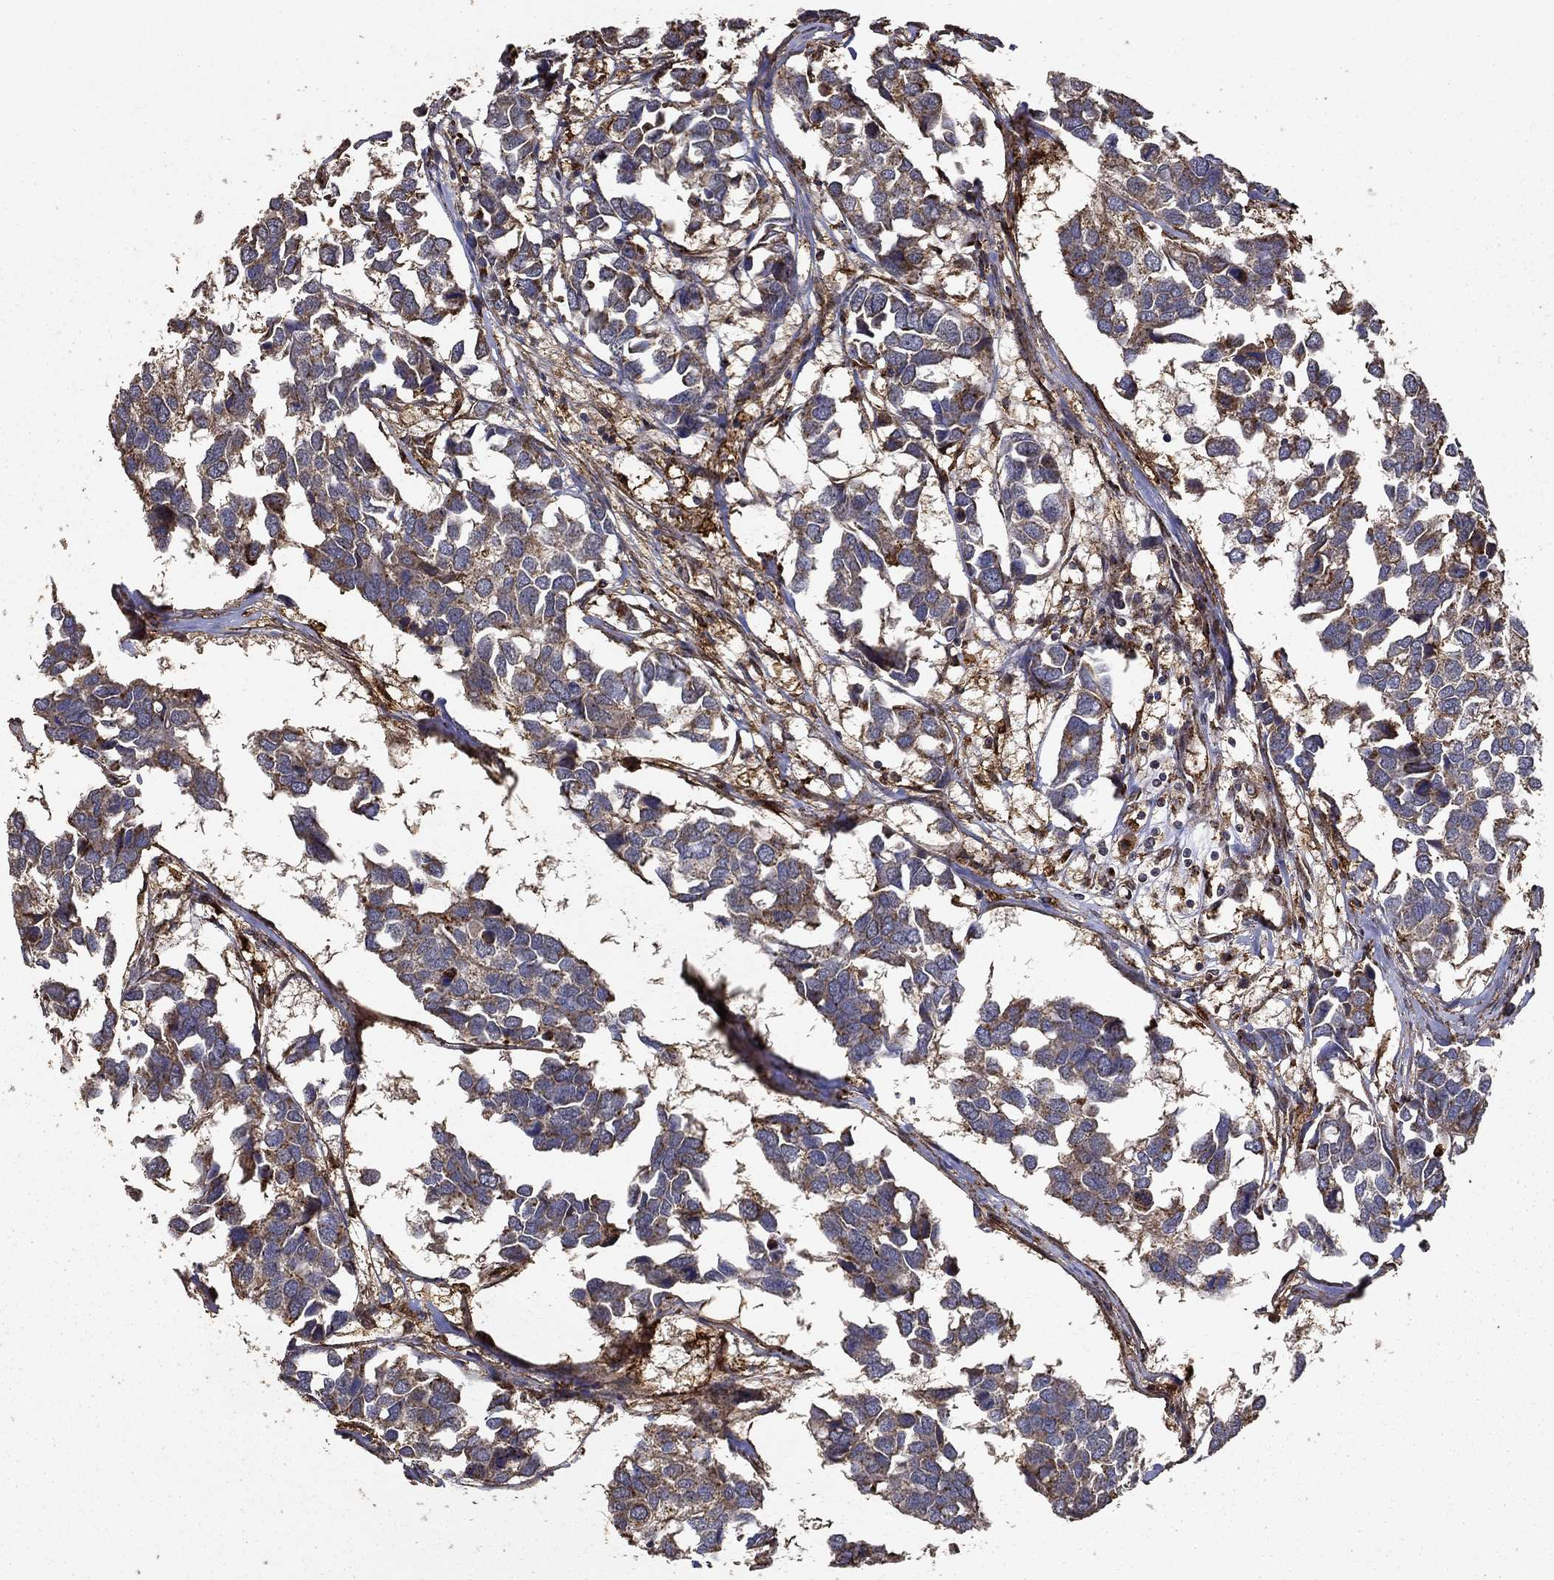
{"staining": {"intensity": "negative", "quantity": "none", "location": "none"}, "tissue": "breast cancer", "cell_type": "Tumor cells", "image_type": "cancer", "snomed": [{"axis": "morphology", "description": "Duct carcinoma"}, {"axis": "topography", "description": "Breast"}], "caption": "This histopathology image is of infiltrating ductal carcinoma (breast) stained with IHC to label a protein in brown with the nuclei are counter-stained blue. There is no staining in tumor cells.", "gene": "IFRD1", "patient": {"sex": "female", "age": 83}}